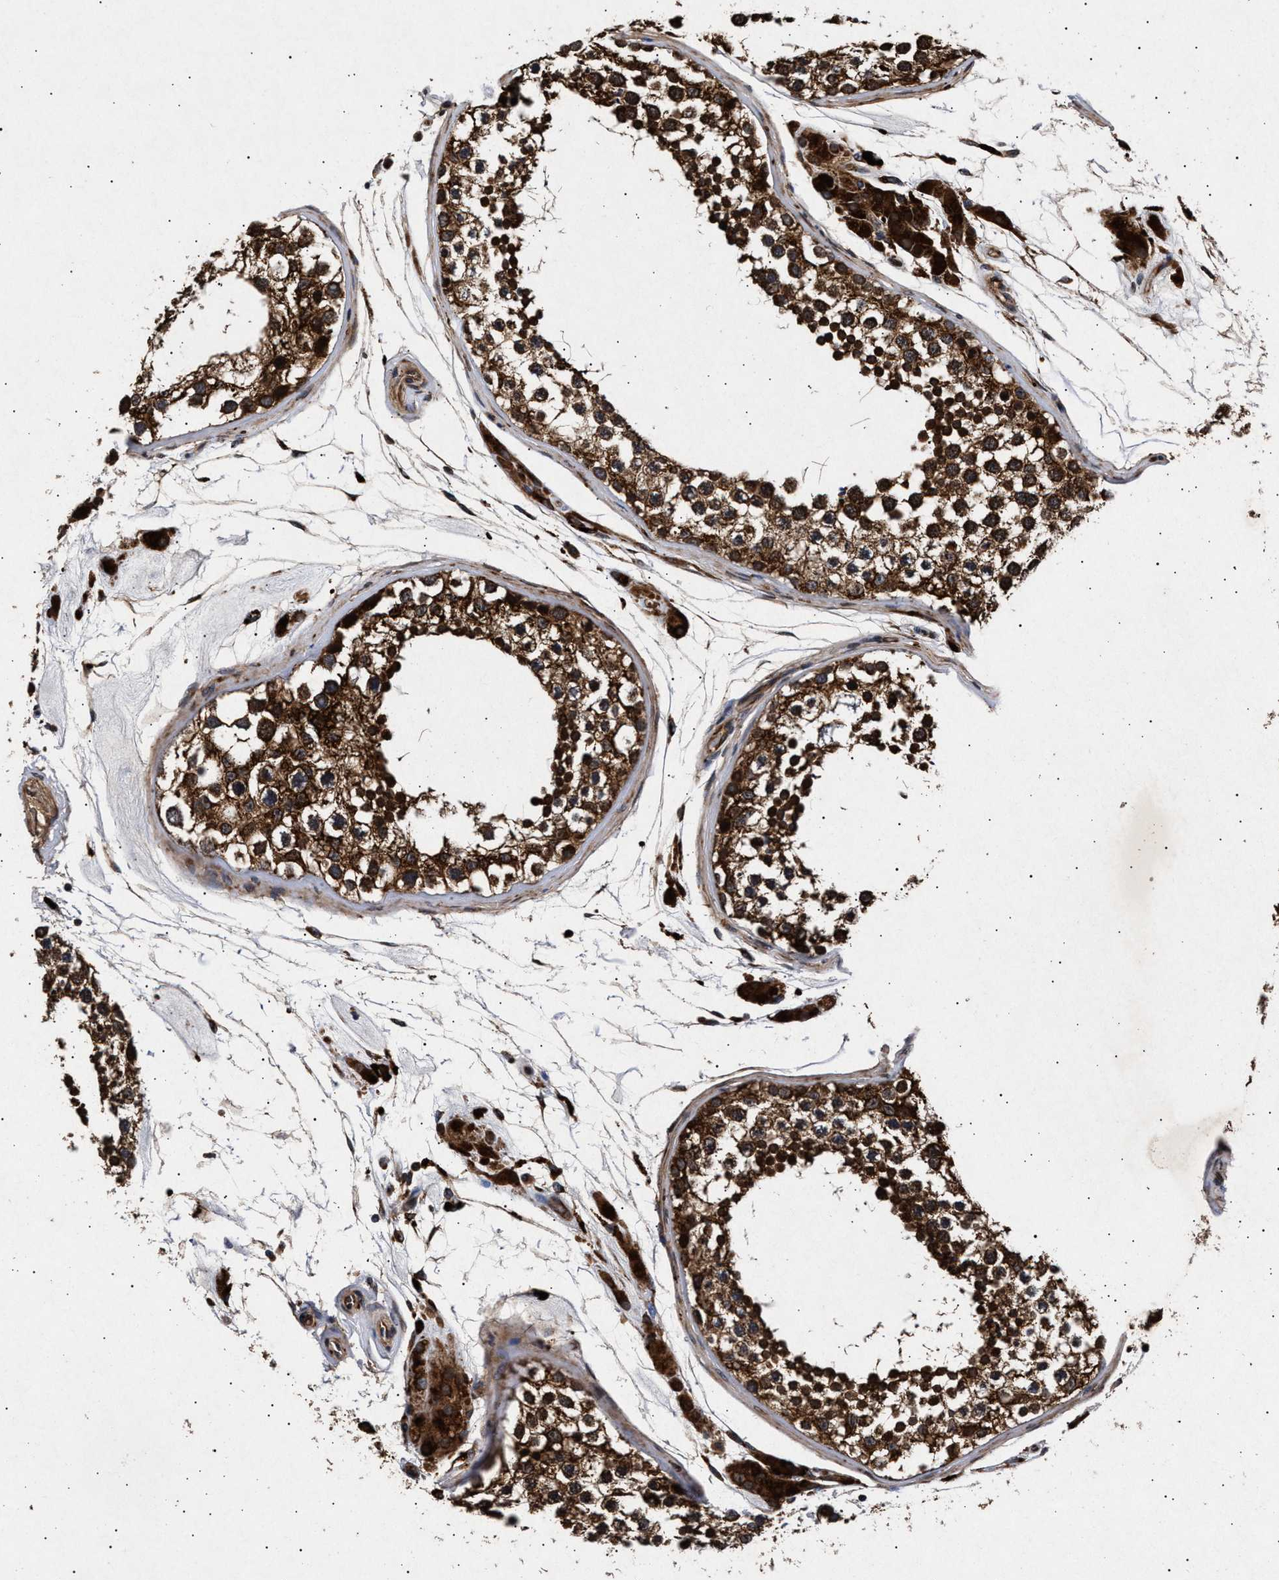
{"staining": {"intensity": "strong", "quantity": ">75%", "location": "cytoplasmic/membranous"}, "tissue": "testis", "cell_type": "Cells in seminiferous ducts", "image_type": "normal", "snomed": [{"axis": "morphology", "description": "Normal tissue, NOS"}, {"axis": "topography", "description": "Testis"}], "caption": "Immunohistochemical staining of normal human testis shows >75% levels of strong cytoplasmic/membranous protein positivity in approximately >75% of cells in seminiferous ducts.", "gene": "ITGB5", "patient": {"sex": "male", "age": 46}}